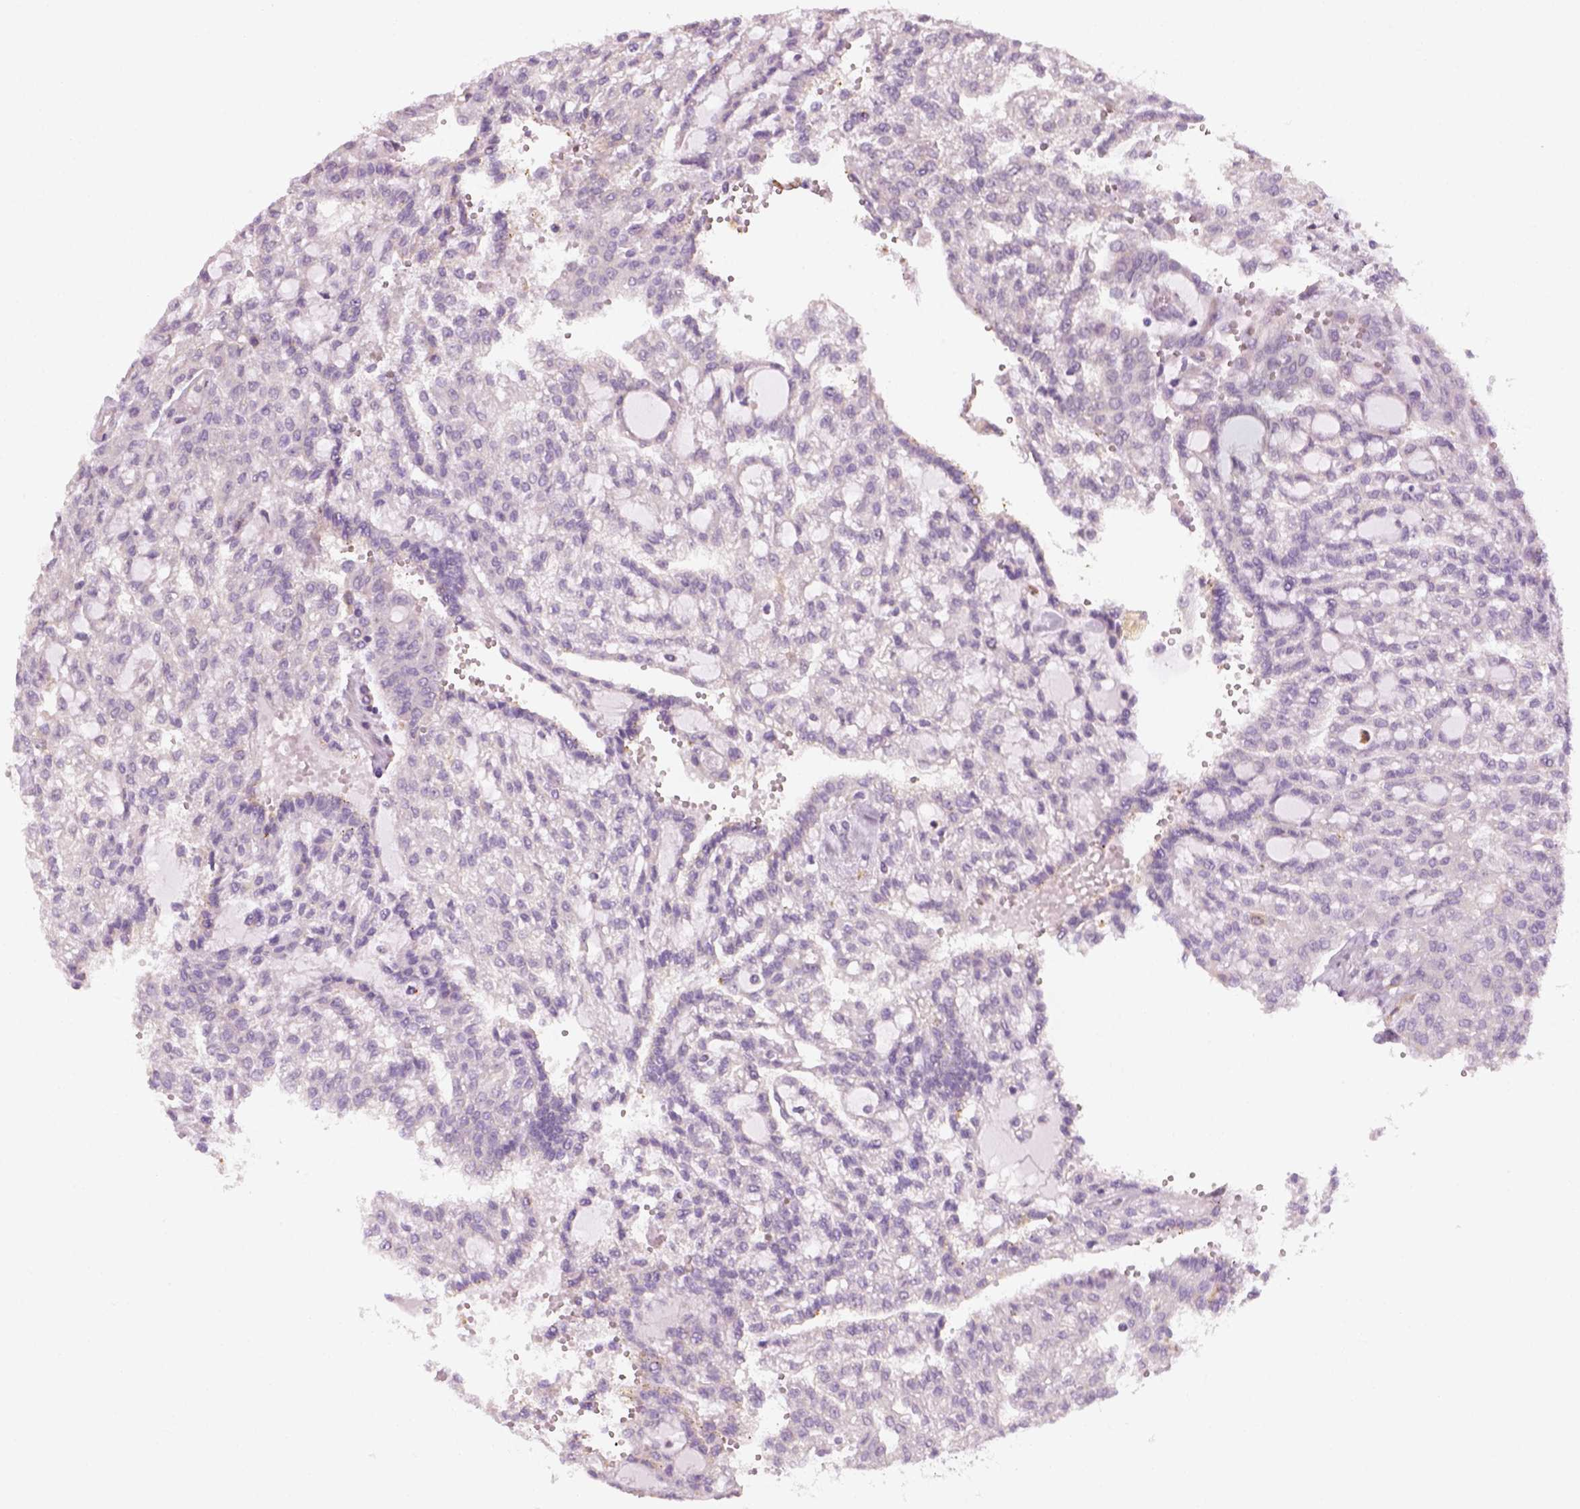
{"staining": {"intensity": "negative", "quantity": "none", "location": "none"}, "tissue": "renal cancer", "cell_type": "Tumor cells", "image_type": "cancer", "snomed": [{"axis": "morphology", "description": "Adenocarcinoma, NOS"}, {"axis": "topography", "description": "Kidney"}], "caption": "Human renal adenocarcinoma stained for a protein using immunohistochemistry (IHC) reveals no positivity in tumor cells.", "gene": "FAM163B", "patient": {"sex": "male", "age": 63}}